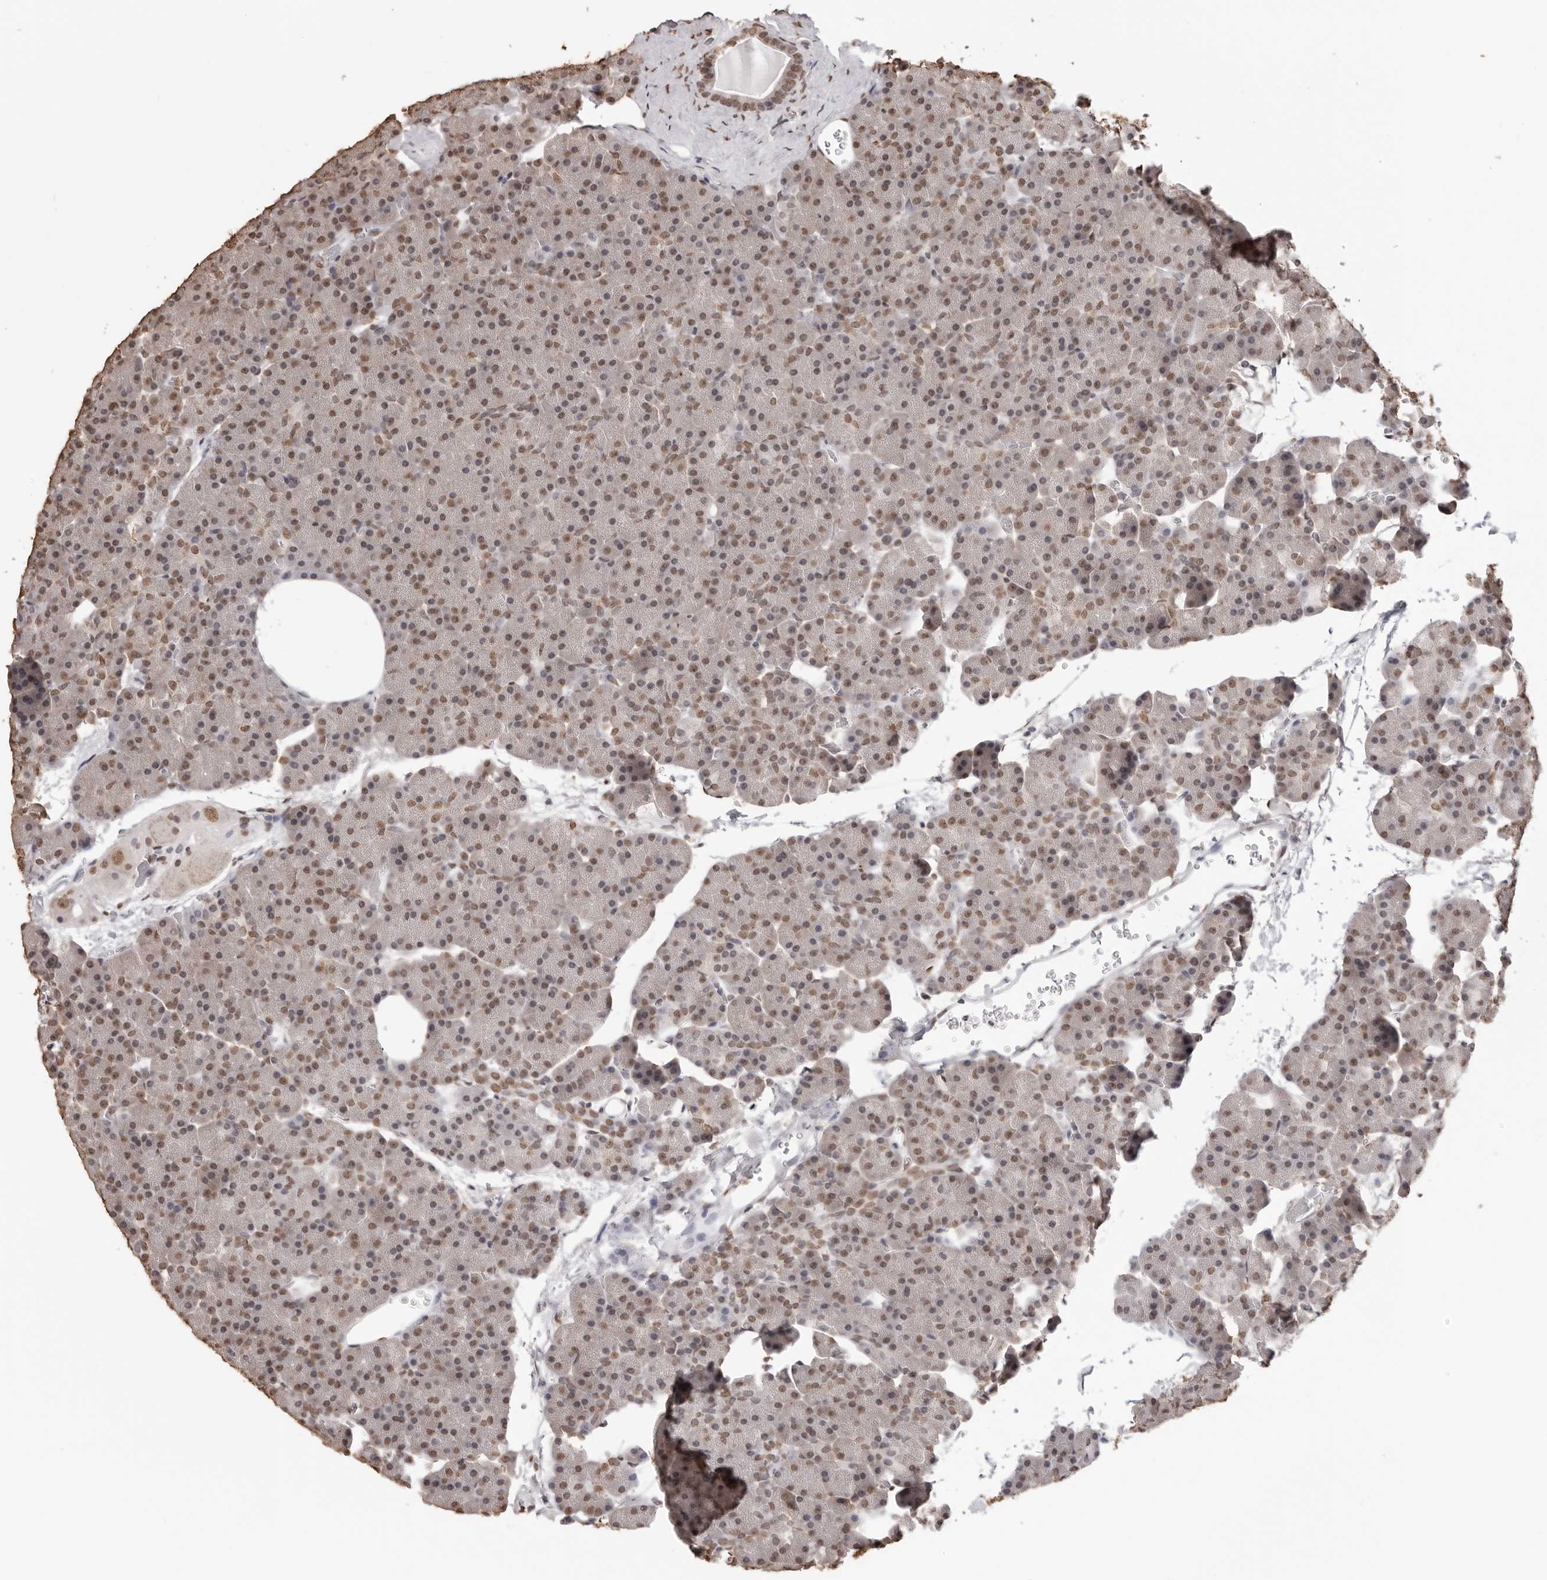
{"staining": {"intensity": "moderate", "quantity": ">75%", "location": "nuclear"}, "tissue": "pancreas", "cell_type": "Exocrine glandular cells", "image_type": "normal", "snomed": [{"axis": "morphology", "description": "Normal tissue, NOS"}, {"axis": "morphology", "description": "Carcinoid, malignant, NOS"}, {"axis": "topography", "description": "Pancreas"}], "caption": "Human pancreas stained with a brown dye reveals moderate nuclear positive staining in approximately >75% of exocrine glandular cells.", "gene": "OLIG3", "patient": {"sex": "female", "age": 35}}